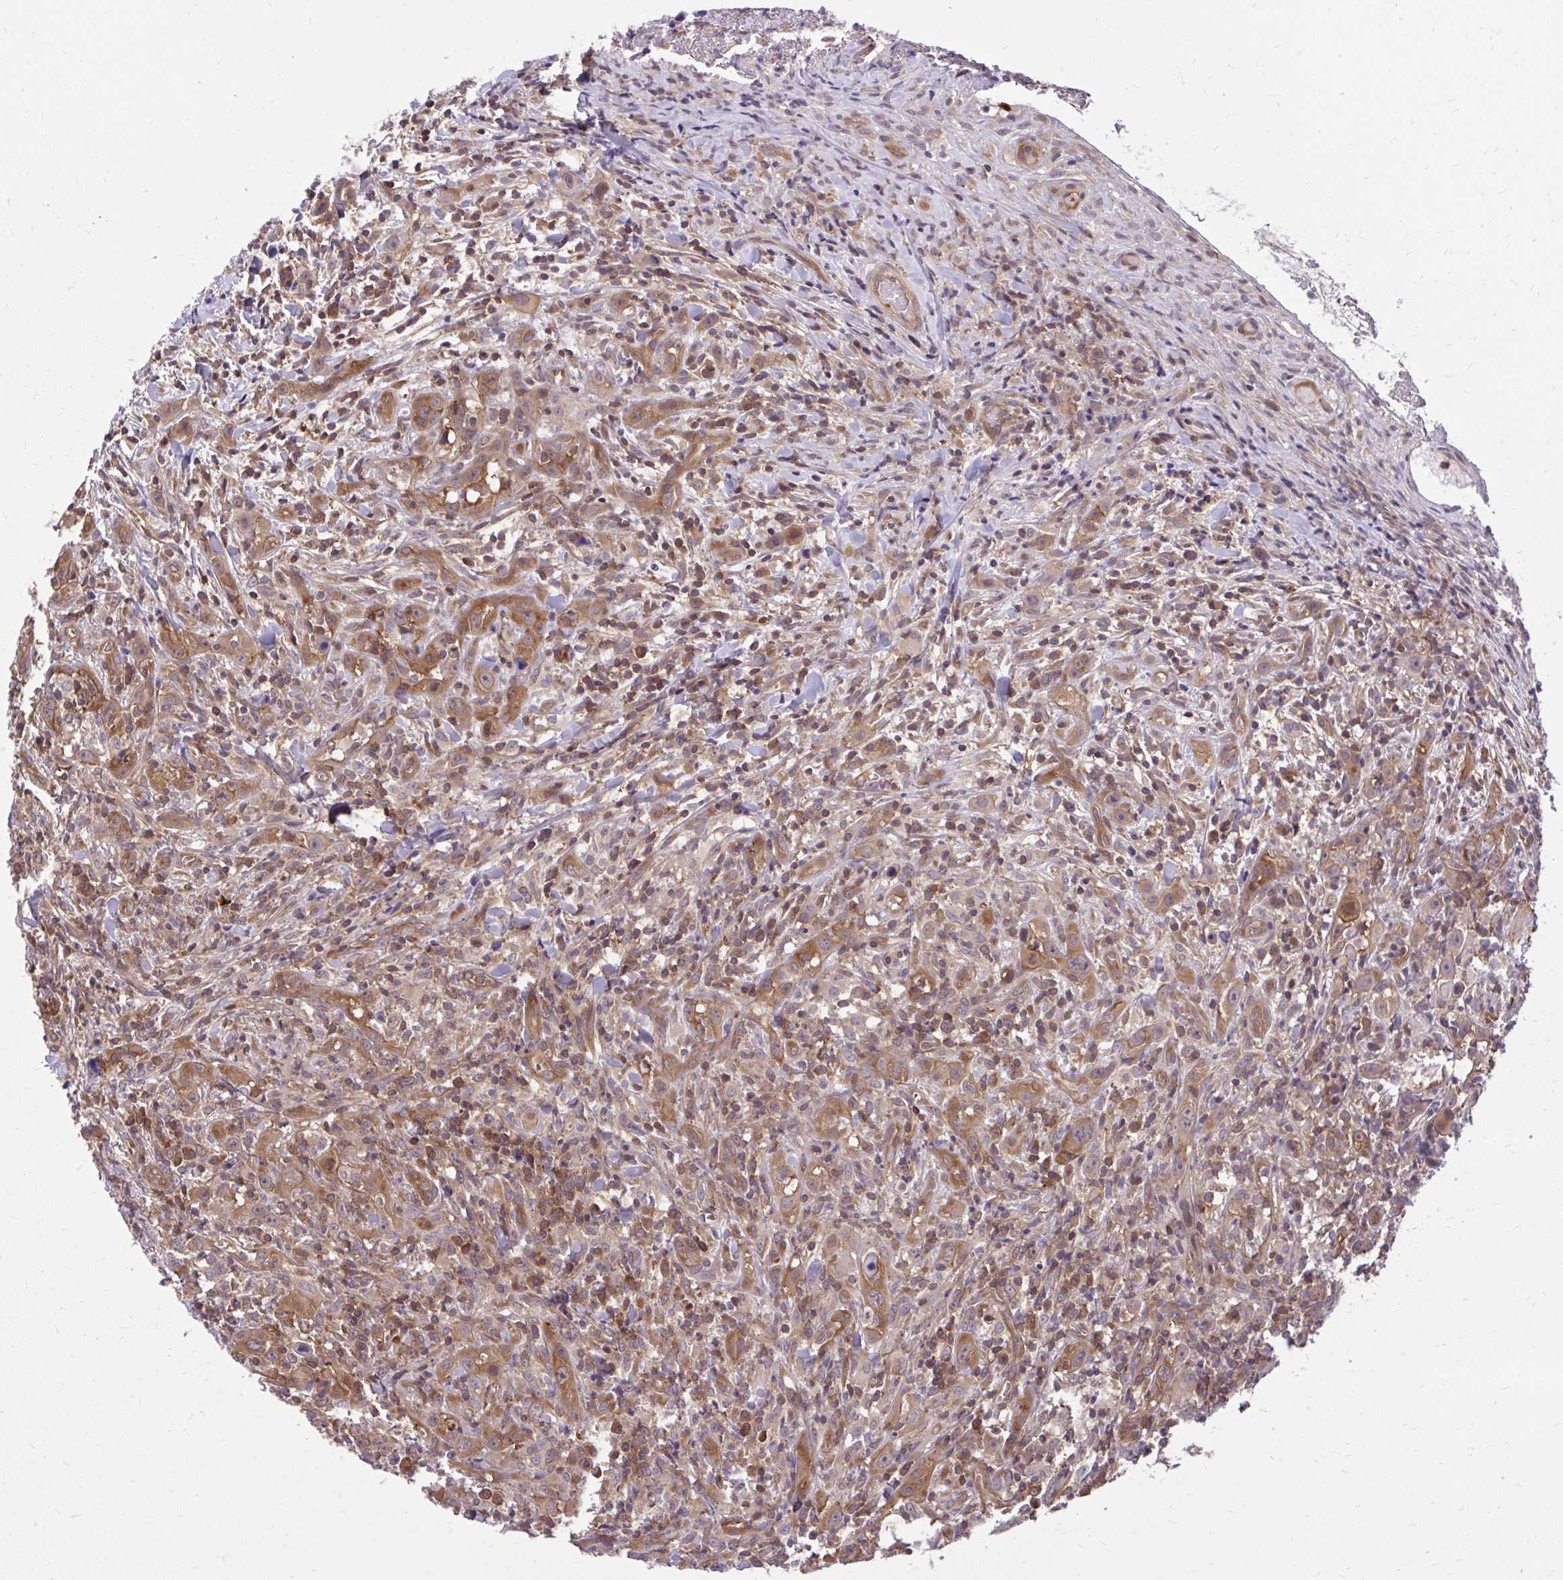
{"staining": {"intensity": "moderate", "quantity": ">75%", "location": "cytoplasmic/membranous"}, "tissue": "head and neck cancer", "cell_type": "Tumor cells", "image_type": "cancer", "snomed": [{"axis": "morphology", "description": "Squamous cell carcinoma, NOS"}, {"axis": "topography", "description": "Head-Neck"}], "caption": "This photomicrograph shows immunohistochemistry staining of head and neck cancer (squamous cell carcinoma), with medium moderate cytoplasmic/membranous positivity in about >75% of tumor cells.", "gene": "PPP5C", "patient": {"sex": "female", "age": 95}}